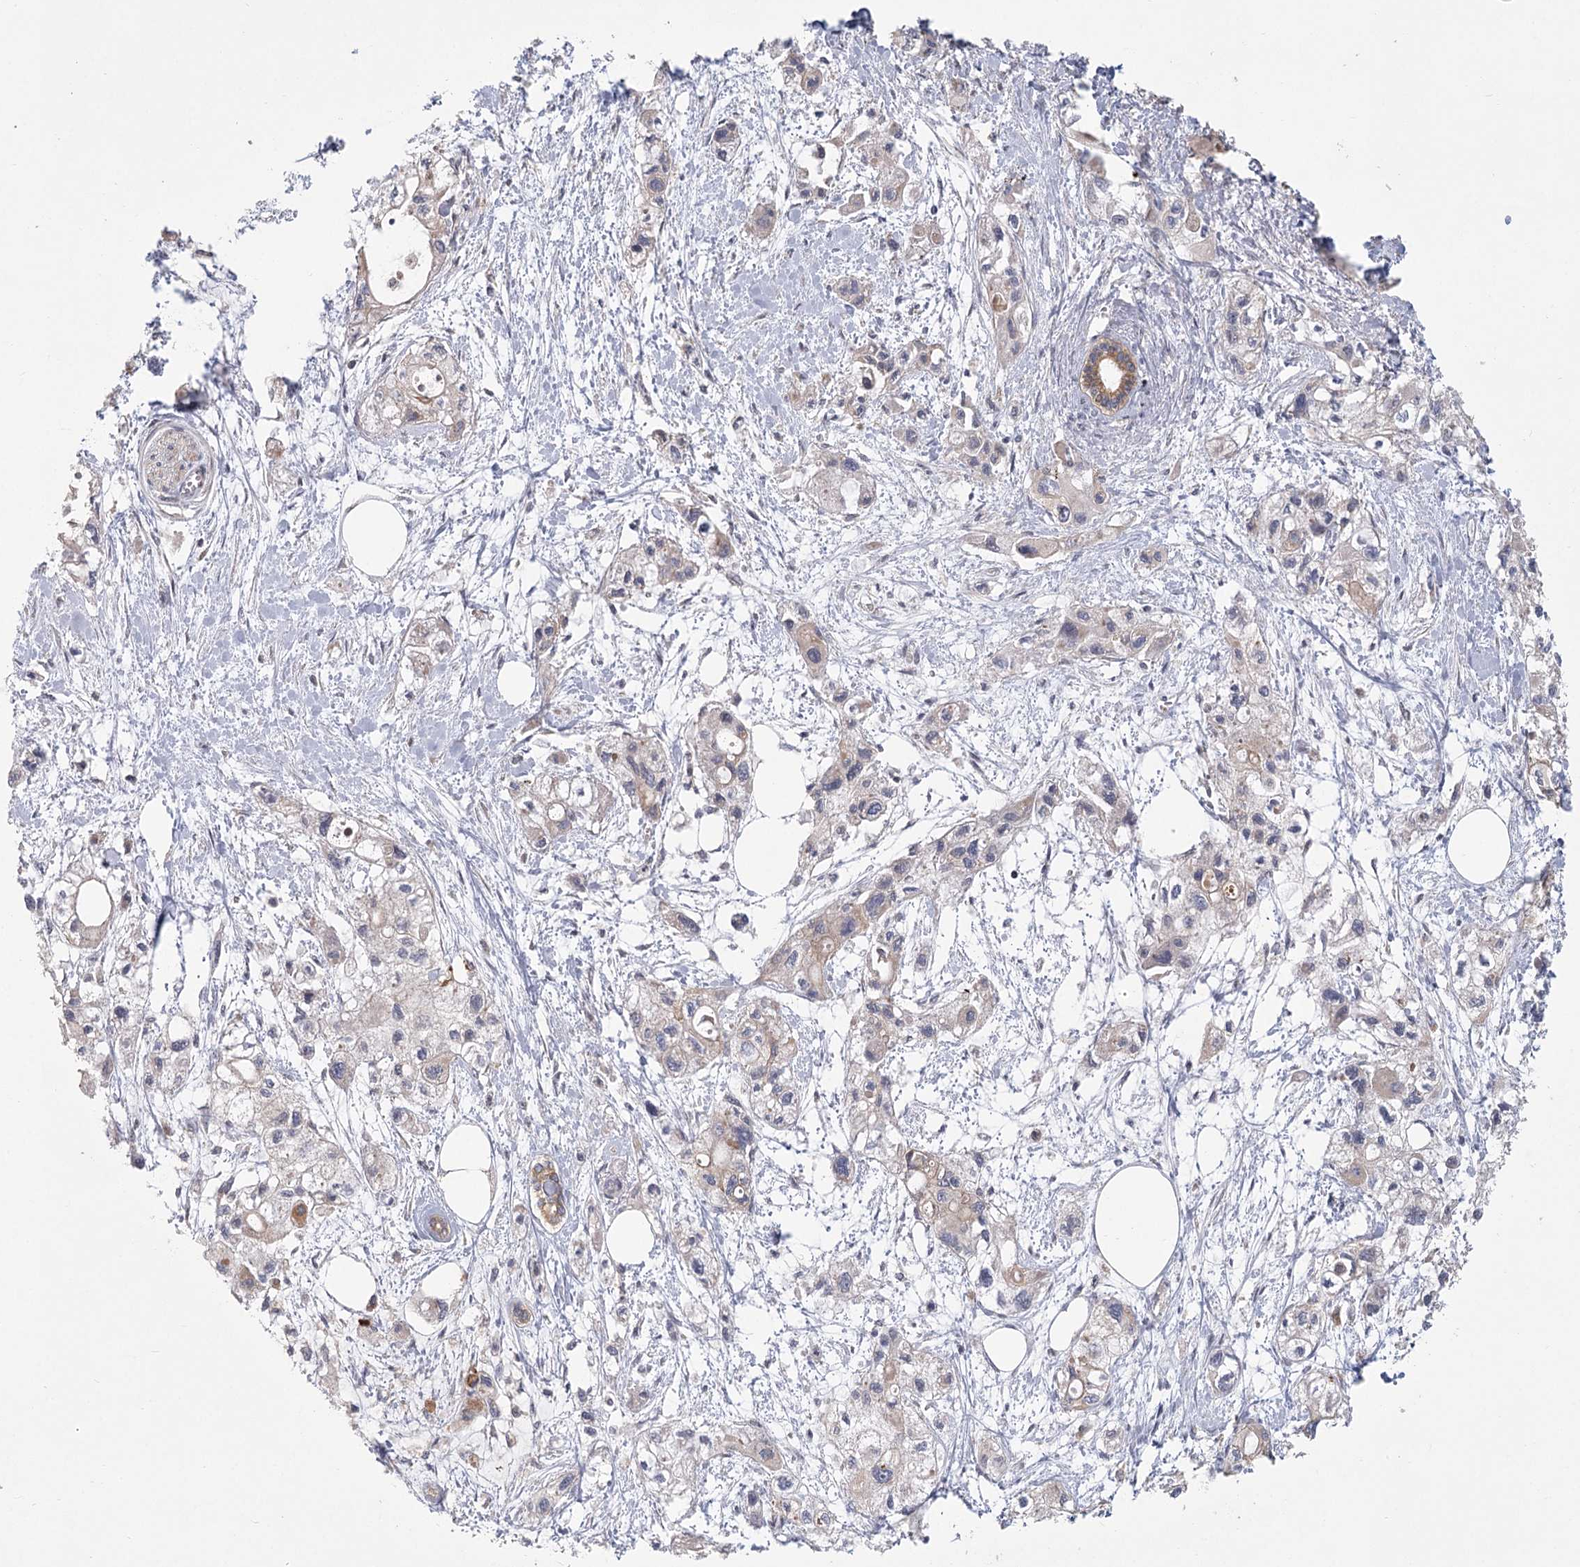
{"staining": {"intensity": "weak", "quantity": "<25%", "location": "cytoplasmic/membranous"}, "tissue": "pancreatic cancer", "cell_type": "Tumor cells", "image_type": "cancer", "snomed": [{"axis": "morphology", "description": "Adenocarcinoma, NOS"}, {"axis": "topography", "description": "Pancreas"}], "caption": "An image of human adenocarcinoma (pancreatic) is negative for staining in tumor cells.", "gene": "CNTLN", "patient": {"sex": "male", "age": 75}}